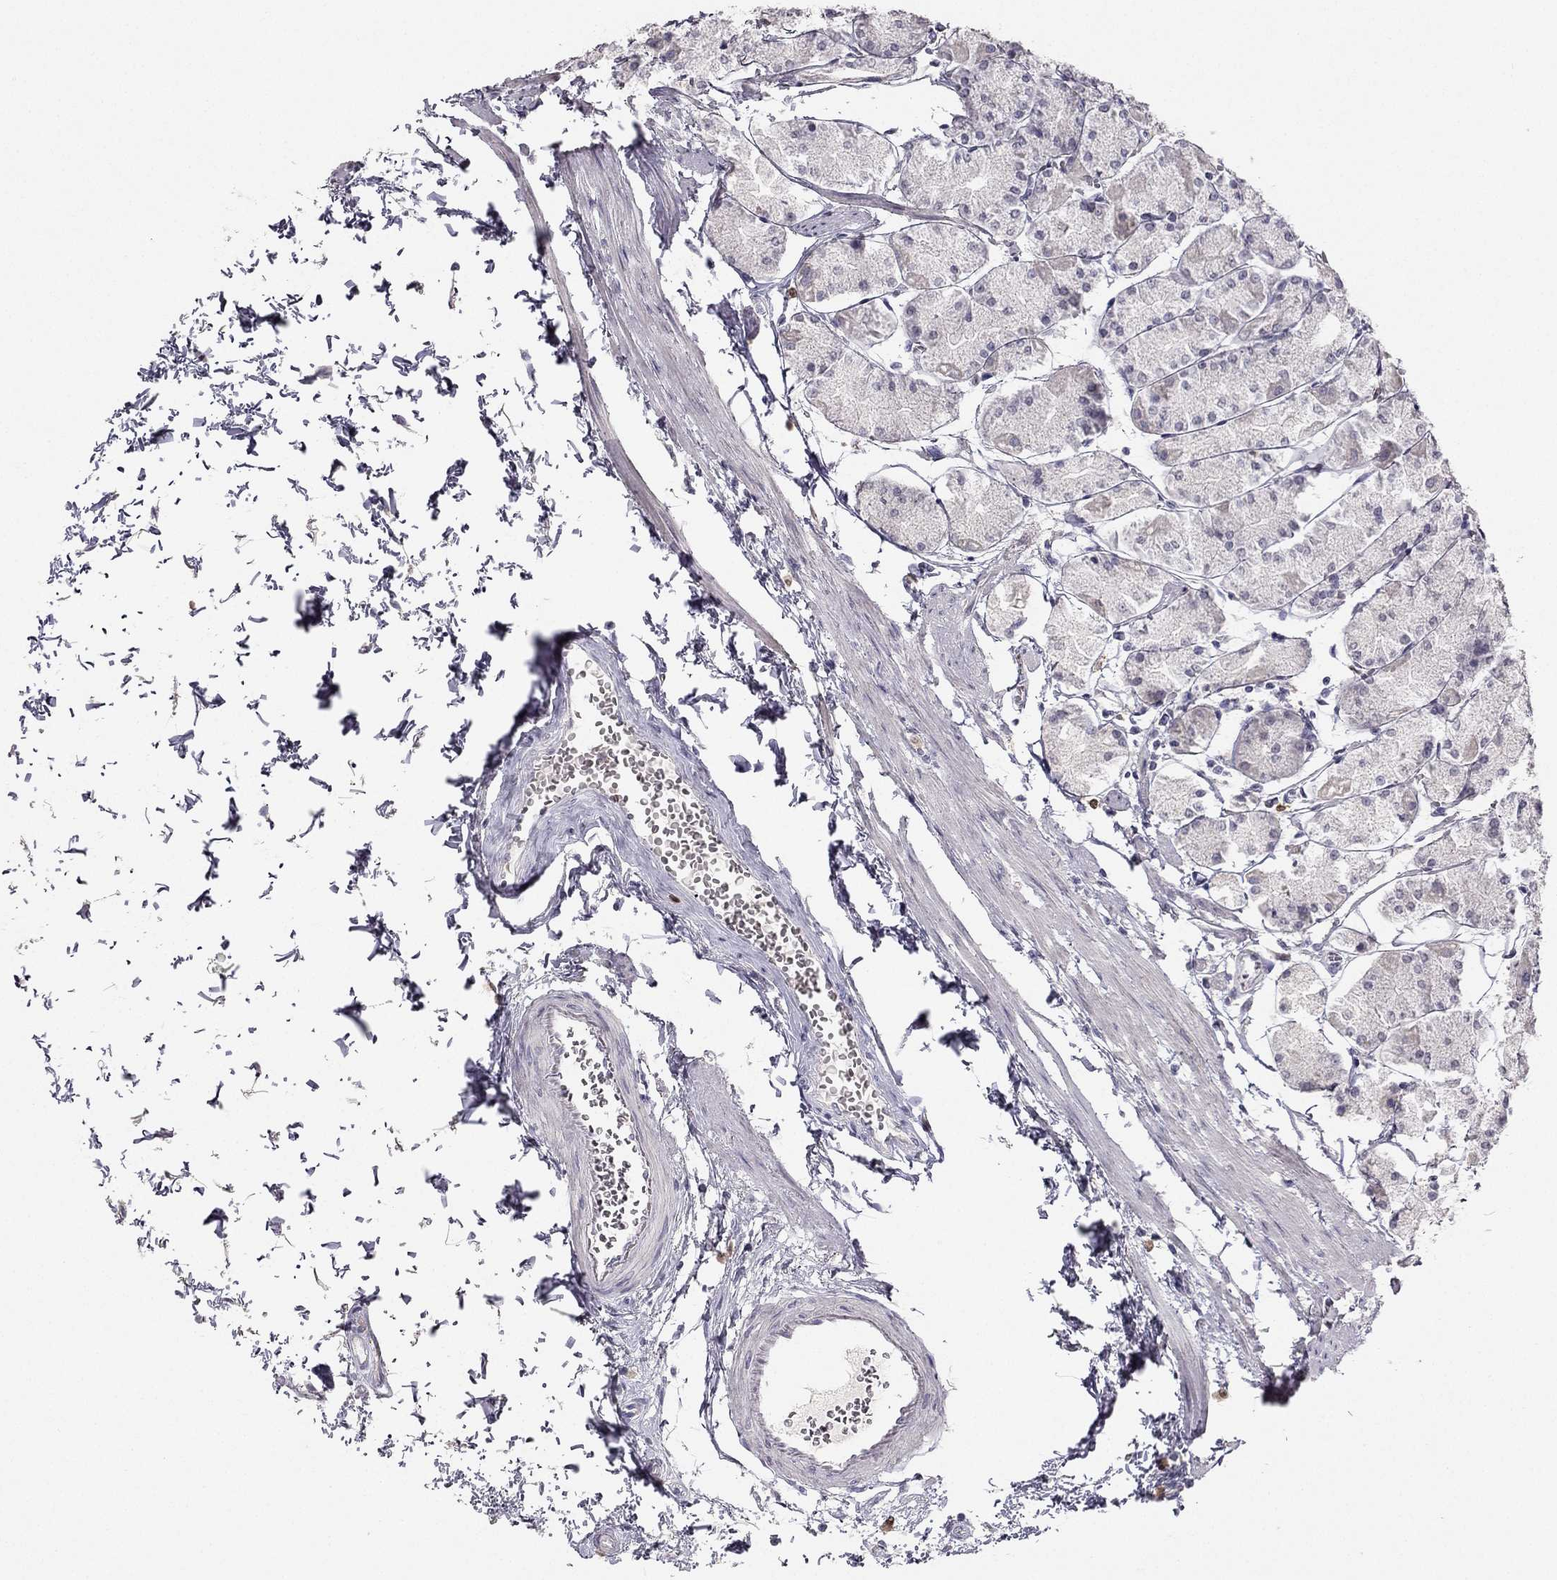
{"staining": {"intensity": "weak", "quantity": "<25%", "location": "cytoplasmic/membranous"}, "tissue": "stomach", "cell_type": "Glandular cells", "image_type": "normal", "snomed": [{"axis": "morphology", "description": "Normal tissue, NOS"}, {"axis": "topography", "description": "Stomach, upper"}], "caption": "A photomicrograph of stomach stained for a protein displays no brown staining in glandular cells. (DAB IHC visualized using brightfield microscopy, high magnification).", "gene": "CALB2", "patient": {"sex": "male", "age": 60}}